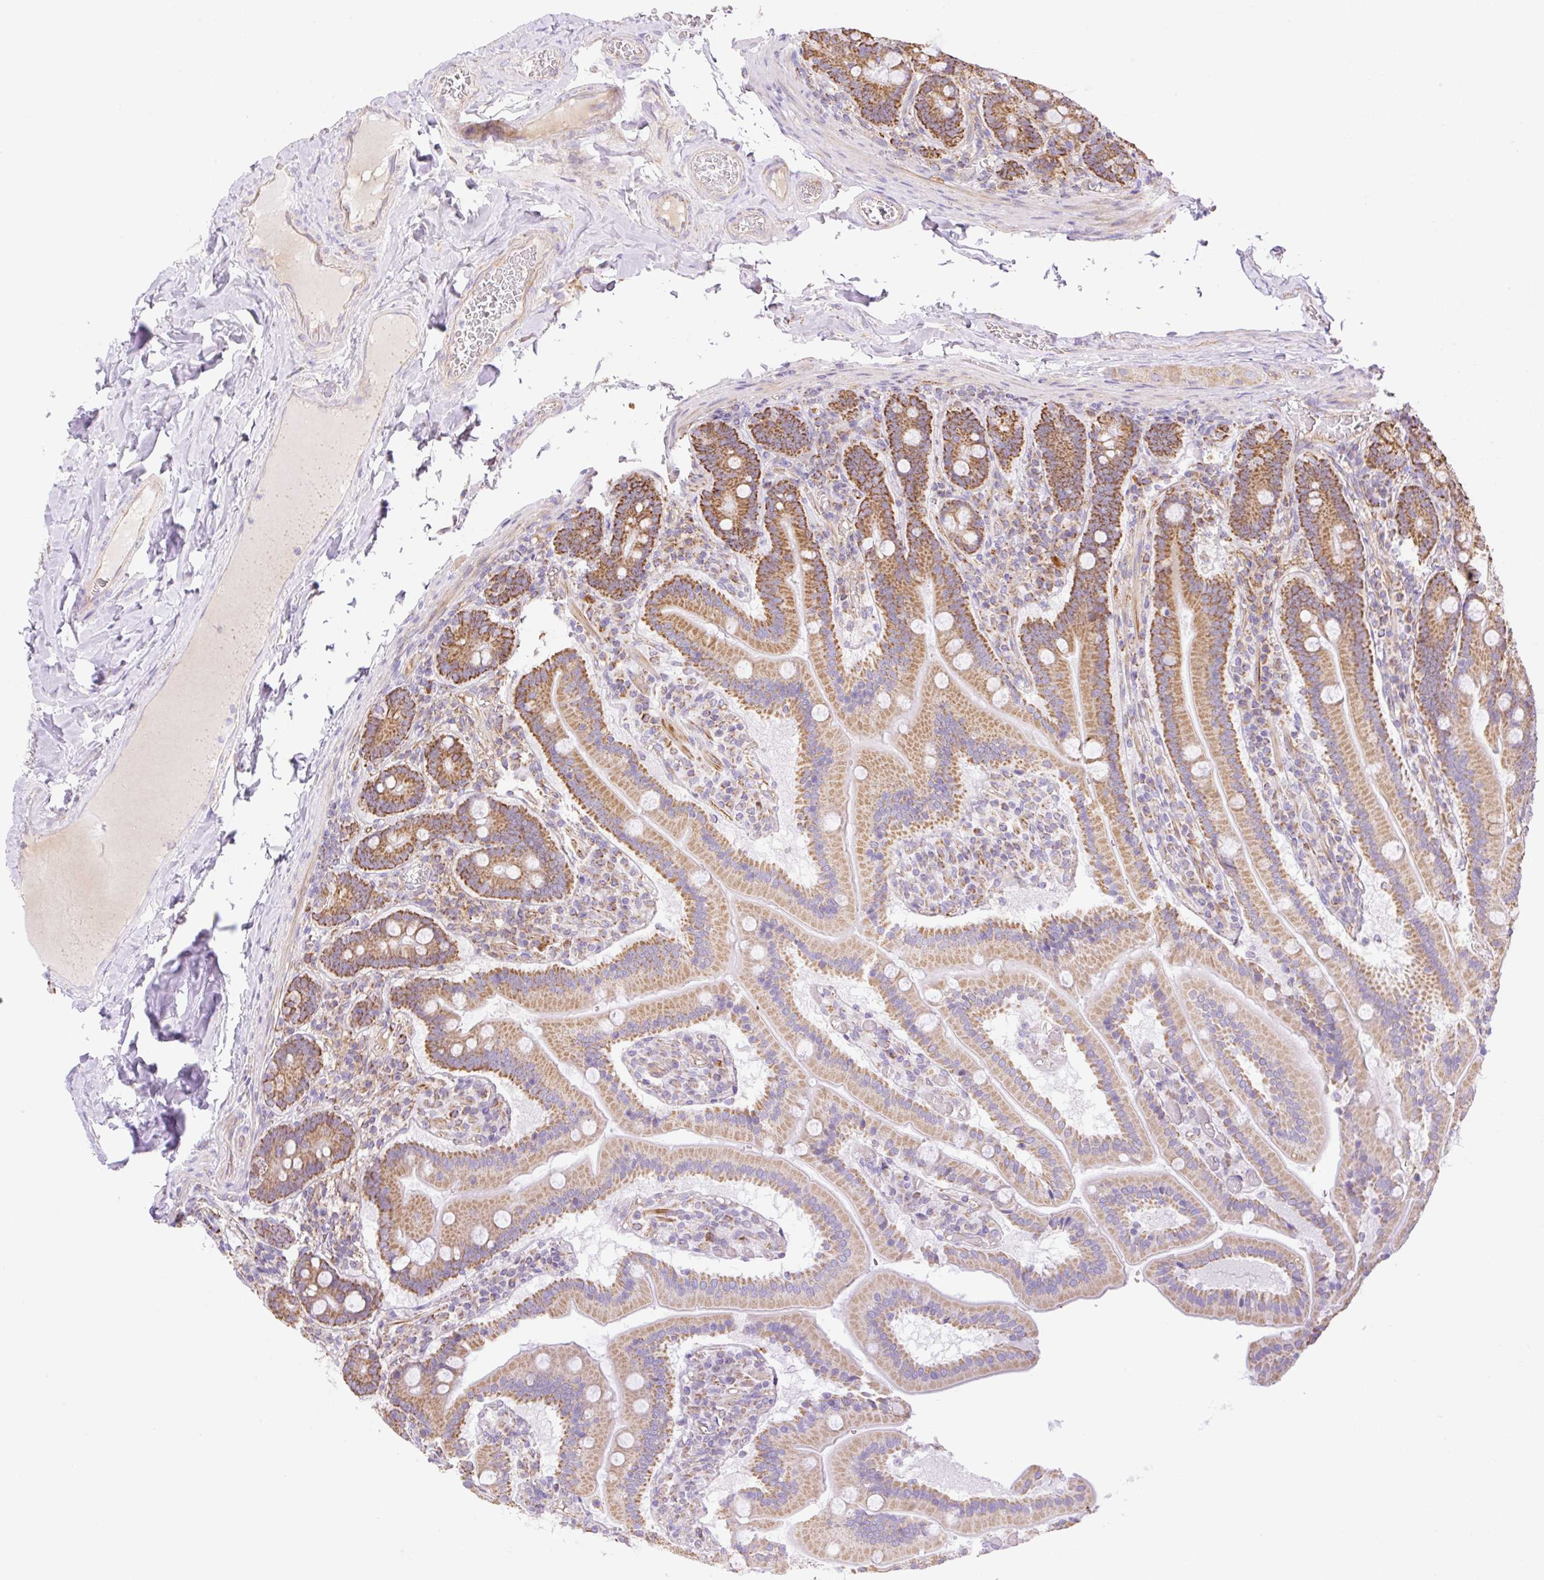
{"staining": {"intensity": "moderate", "quantity": ">75%", "location": "cytoplasmic/membranous"}, "tissue": "duodenum", "cell_type": "Glandular cells", "image_type": "normal", "snomed": [{"axis": "morphology", "description": "Normal tissue, NOS"}, {"axis": "topography", "description": "Duodenum"}], "caption": "IHC of normal human duodenum demonstrates medium levels of moderate cytoplasmic/membranous expression in approximately >75% of glandular cells.", "gene": "ESAM", "patient": {"sex": "female", "age": 62}}